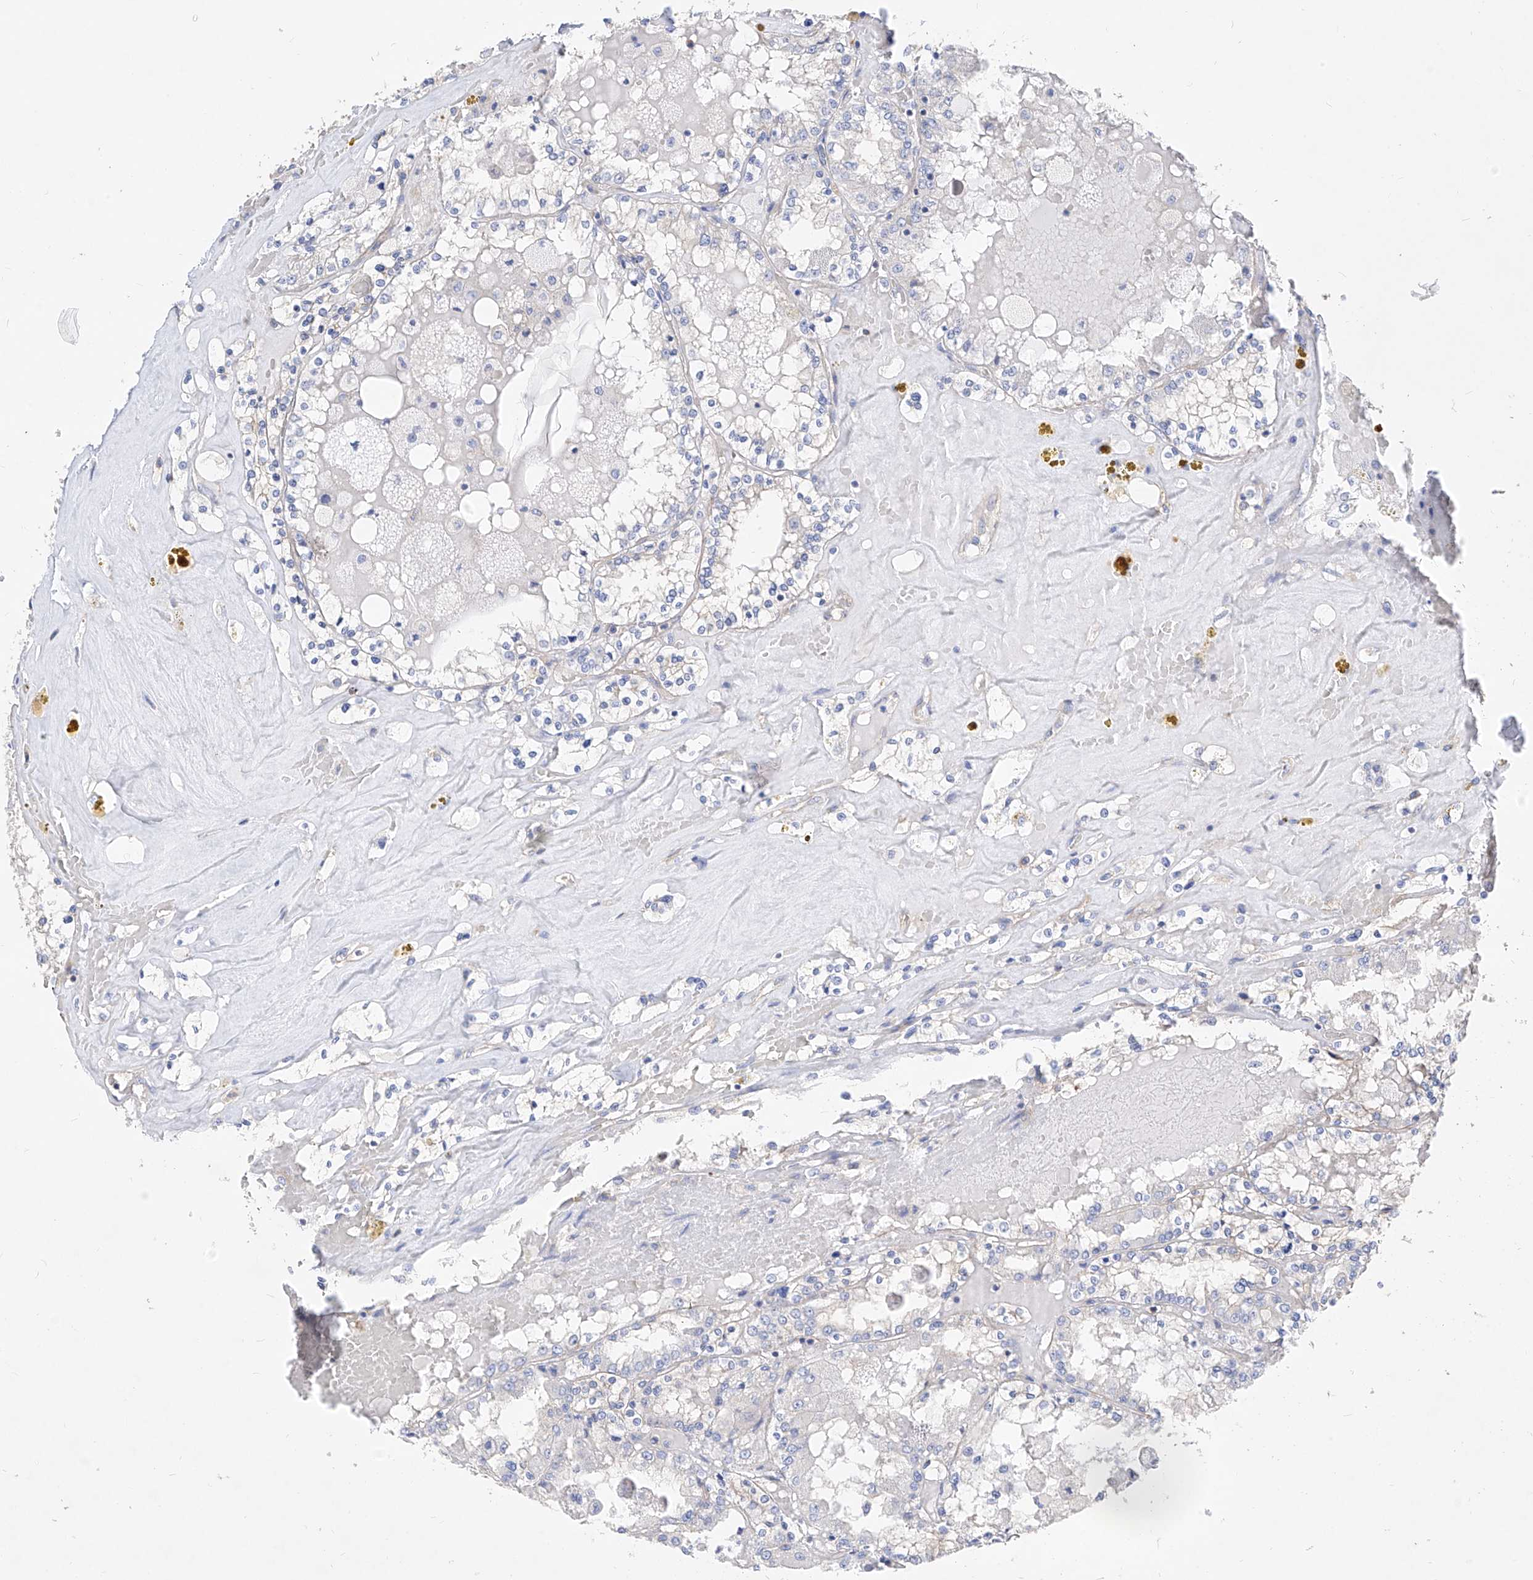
{"staining": {"intensity": "negative", "quantity": "none", "location": "none"}, "tissue": "renal cancer", "cell_type": "Tumor cells", "image_type": "cancer", "snomed": [{"axis": "morphology", "description": "Adenocarcinoma, NOS"}, {"axis": "topography", "description": "Kidney"}], "caption": "DAB immunohistochemical staining of human renal cancer displays no significant positivity in tumor cells.", "gene": "SCGB2A1", "patient": {"sex": "female", "age": 56}}